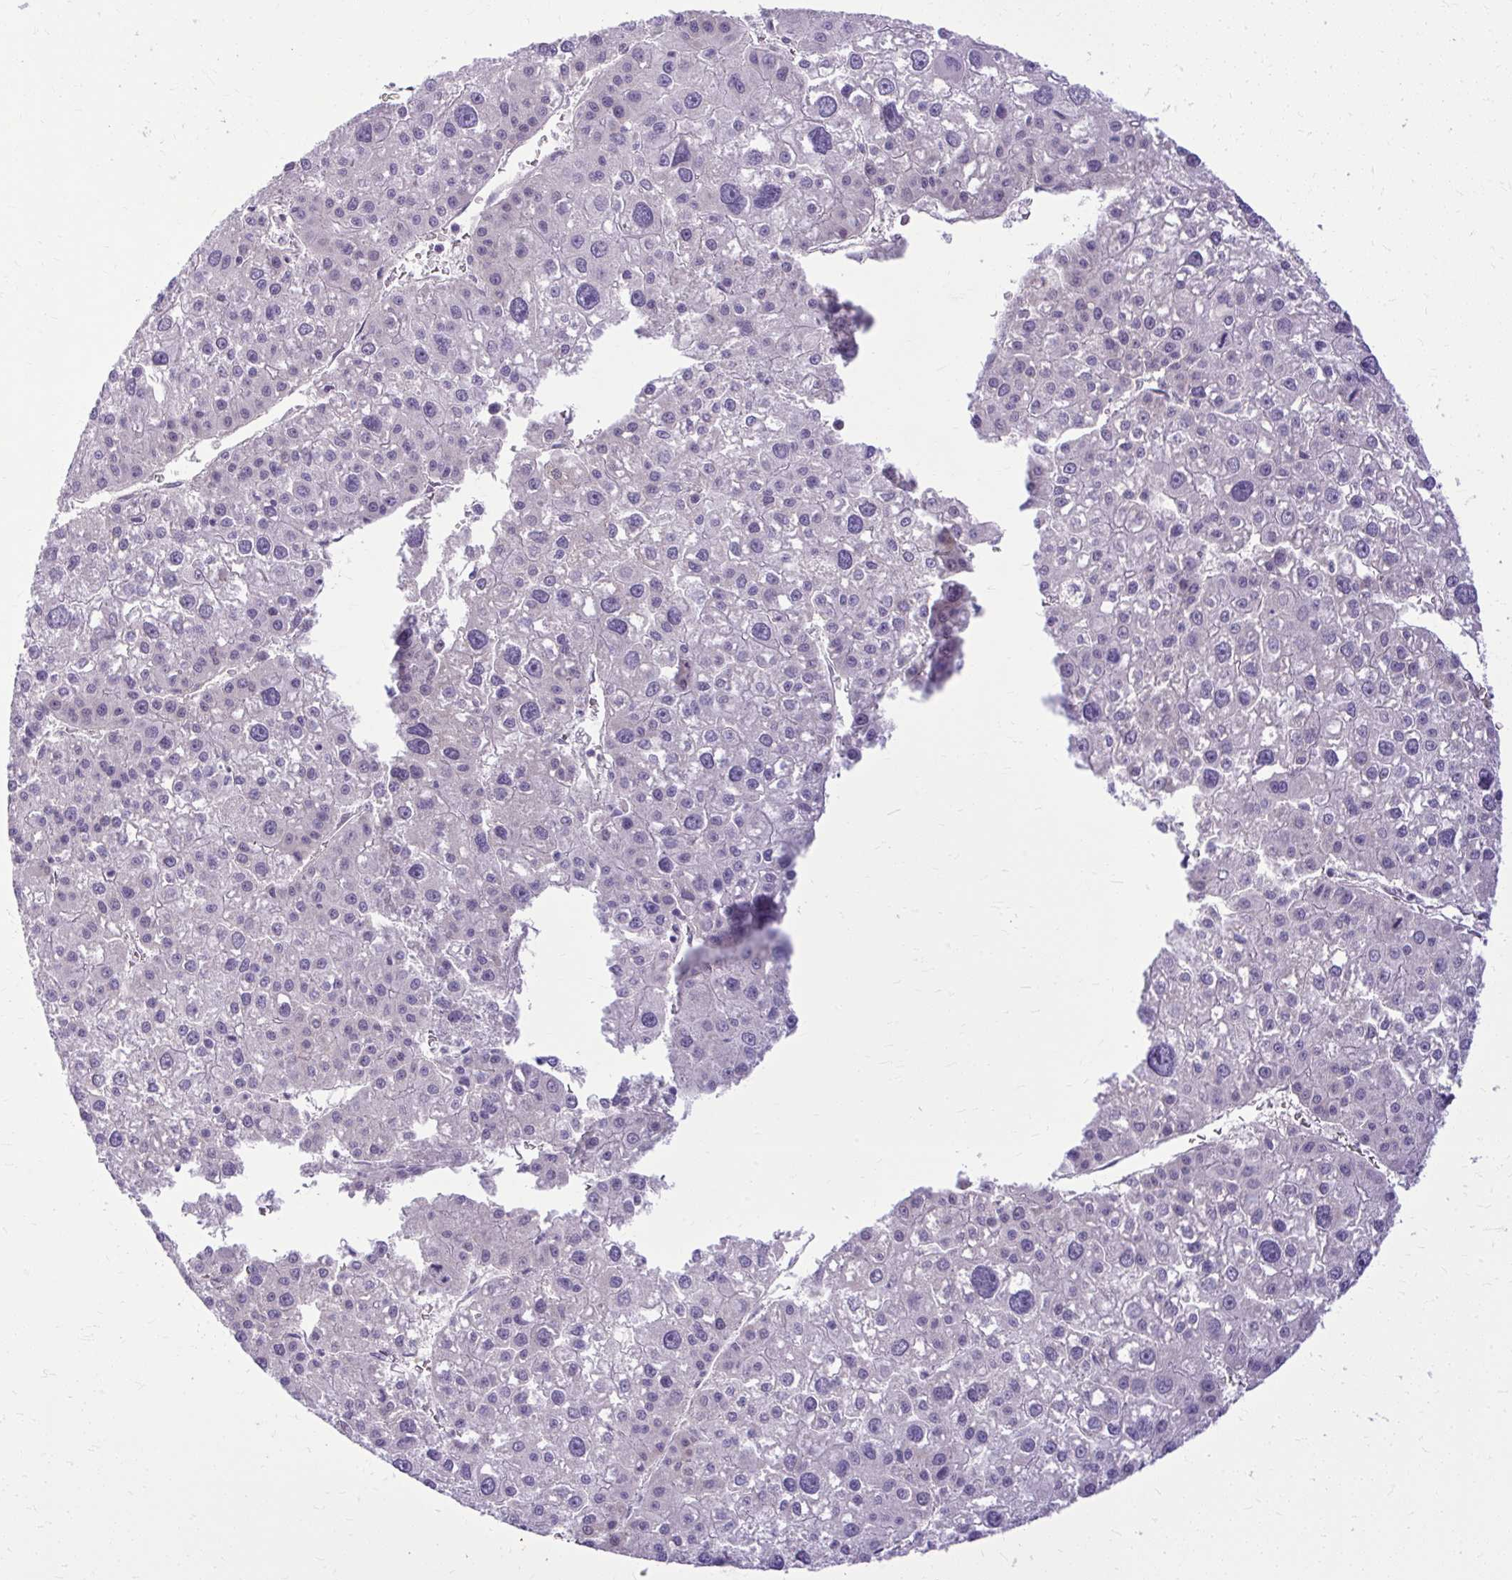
{"staining": {"intensity": "negative", "quantity": "none", "location": "none"}, "tissue": "liver cancer", "cell_type": "Tumor cells", "image_type": "cancer", "snomed": [{"axis": "morphology", "description": "Carcinoma, Hepatocellular, NOS"}, {"axis": "topography", "description": "Liver"}], "caption": "Tumor cells are negative for protein expression in human liver cancer.", "gene": "NNMT", "patient": {"sex": "male", "age": 73}}